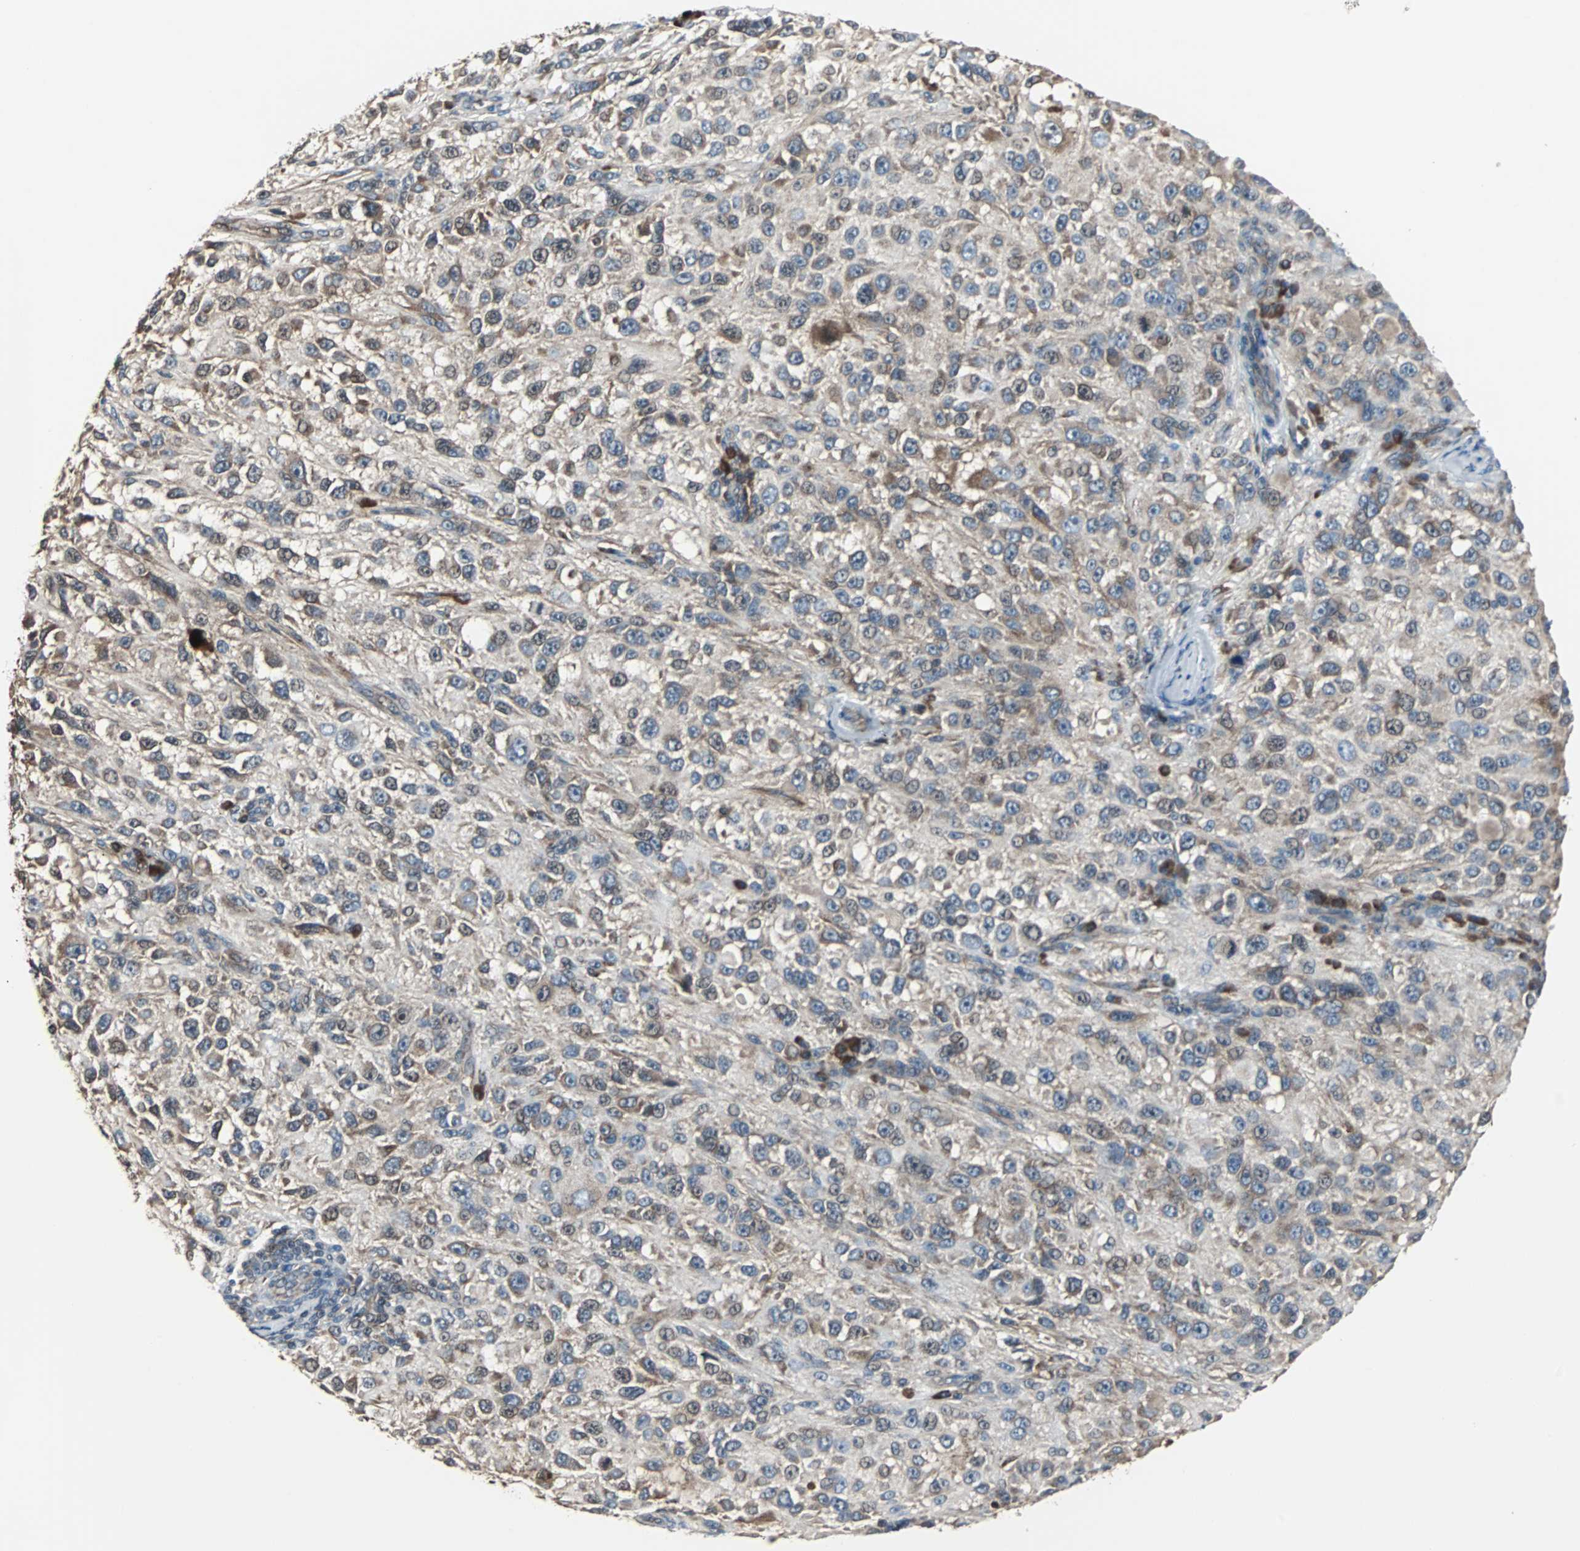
{"staining": {"intensity": "weak", "quantity": "25%-75%", "location": "cytoplasmic/membranous"}, "tissue": "melanoma", "cell_type": "Tumor cells", "image_type": "cancer", "snomed": [{"axis": "morphology", "description": "Necrosis, NOS"}, {"axis": "morphology", "description": "Malignant melanoma, NOS"}, {"axis": "topography", "description": "Skin"}], "caption": "Protein staining displays weak cytoplasmic/membranous expression in approximately 25%-75% of tumor cells in melanoma.", "gene": "CHP1", "patient": {"sex": "female", "age": 87}}